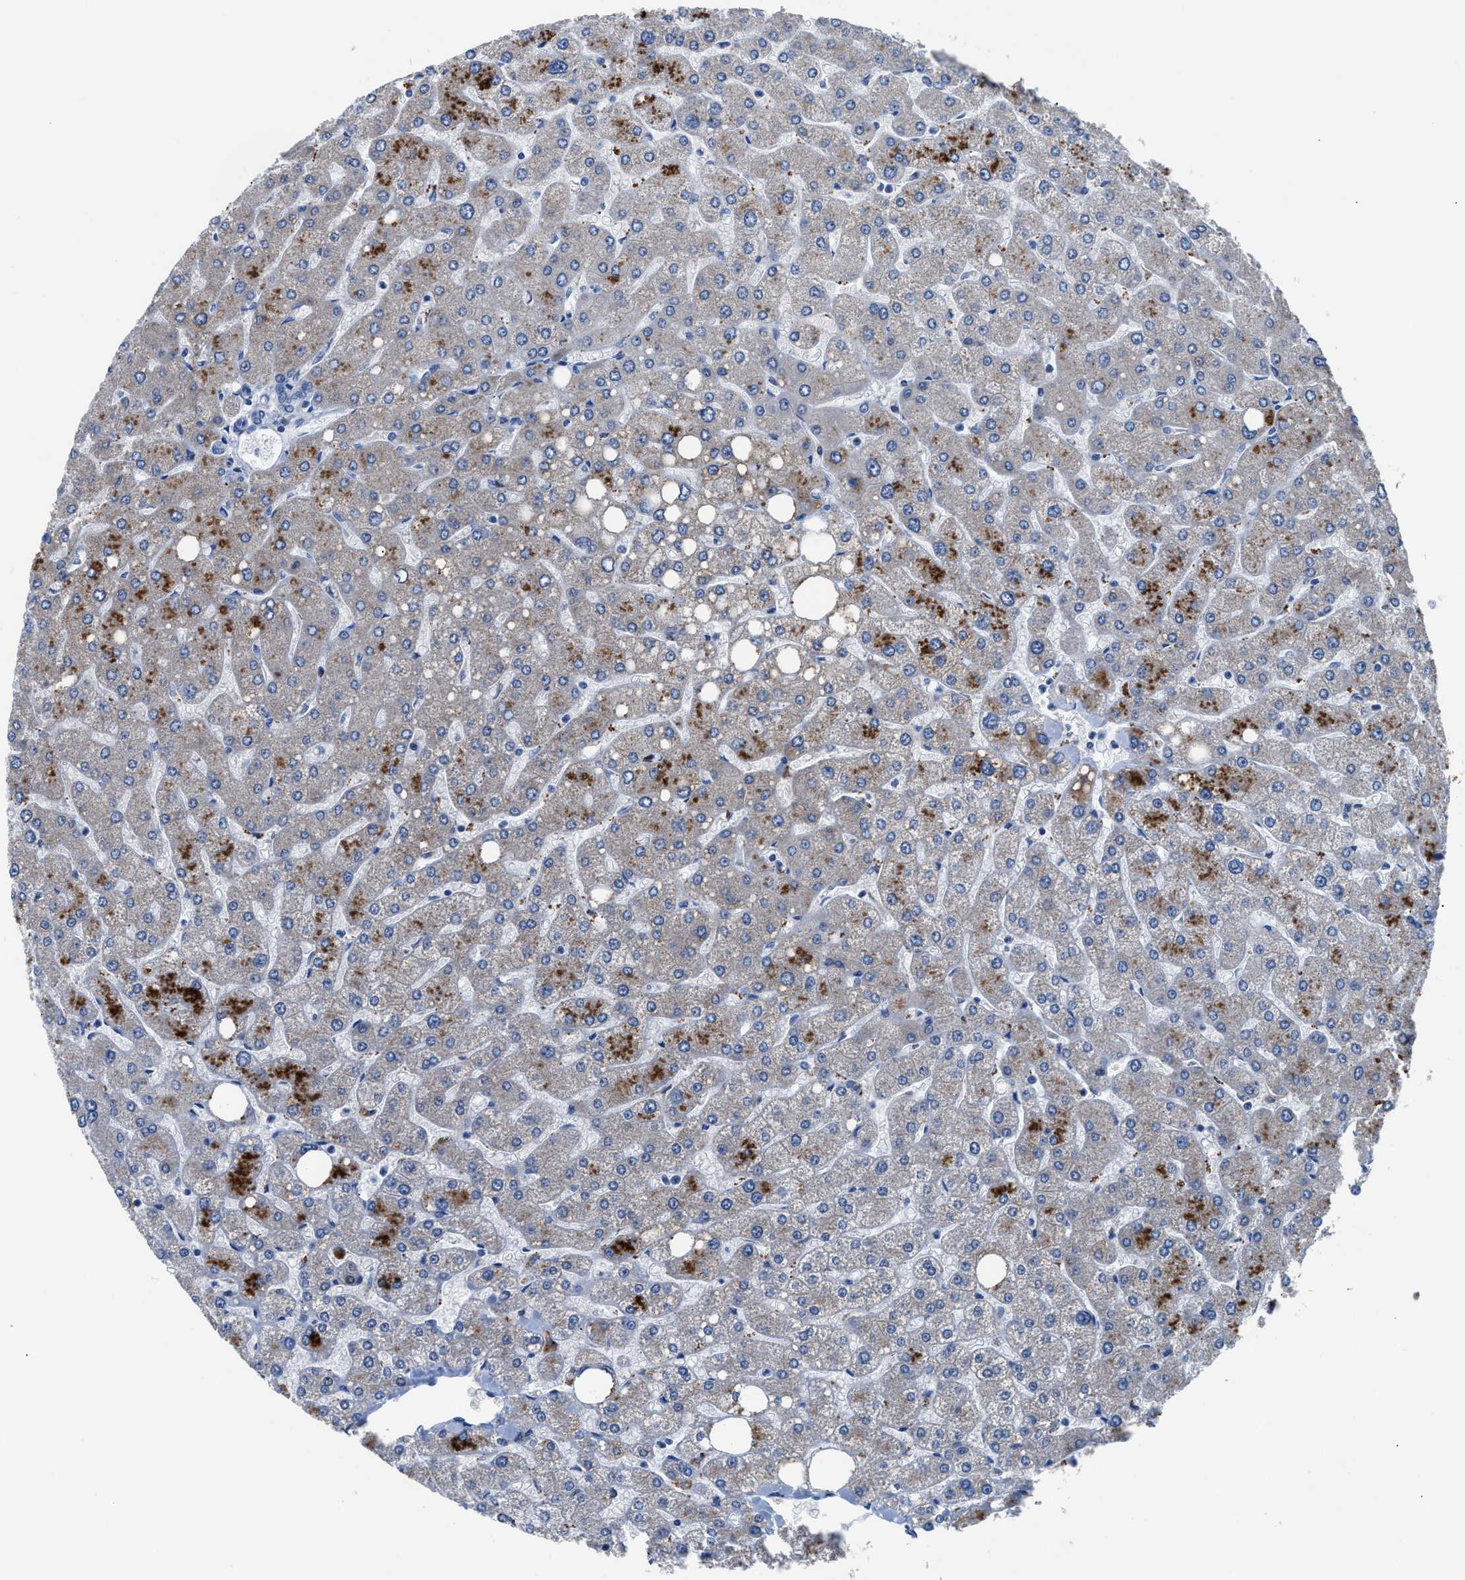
{"staining": {"intensity": "moderate", "quantity": "<25%", "location": "cytoplasmic/membranous"}, "tissue": "liver", "cell_type": "Cholangiocytes", "image_type": "normal", "snomed": [{"axis": "morphology", "description": "Normal tissue, NOS"}, {"axis": "topography", "description": "Liver"}], "caption": "Protein expression analysis of normal human liver reveals moderate cytoplasmic/membranous staining in about <25% of cholangiocytes.", "gene": "UAP1", "patient": {"sex": "male", "age": 55}}